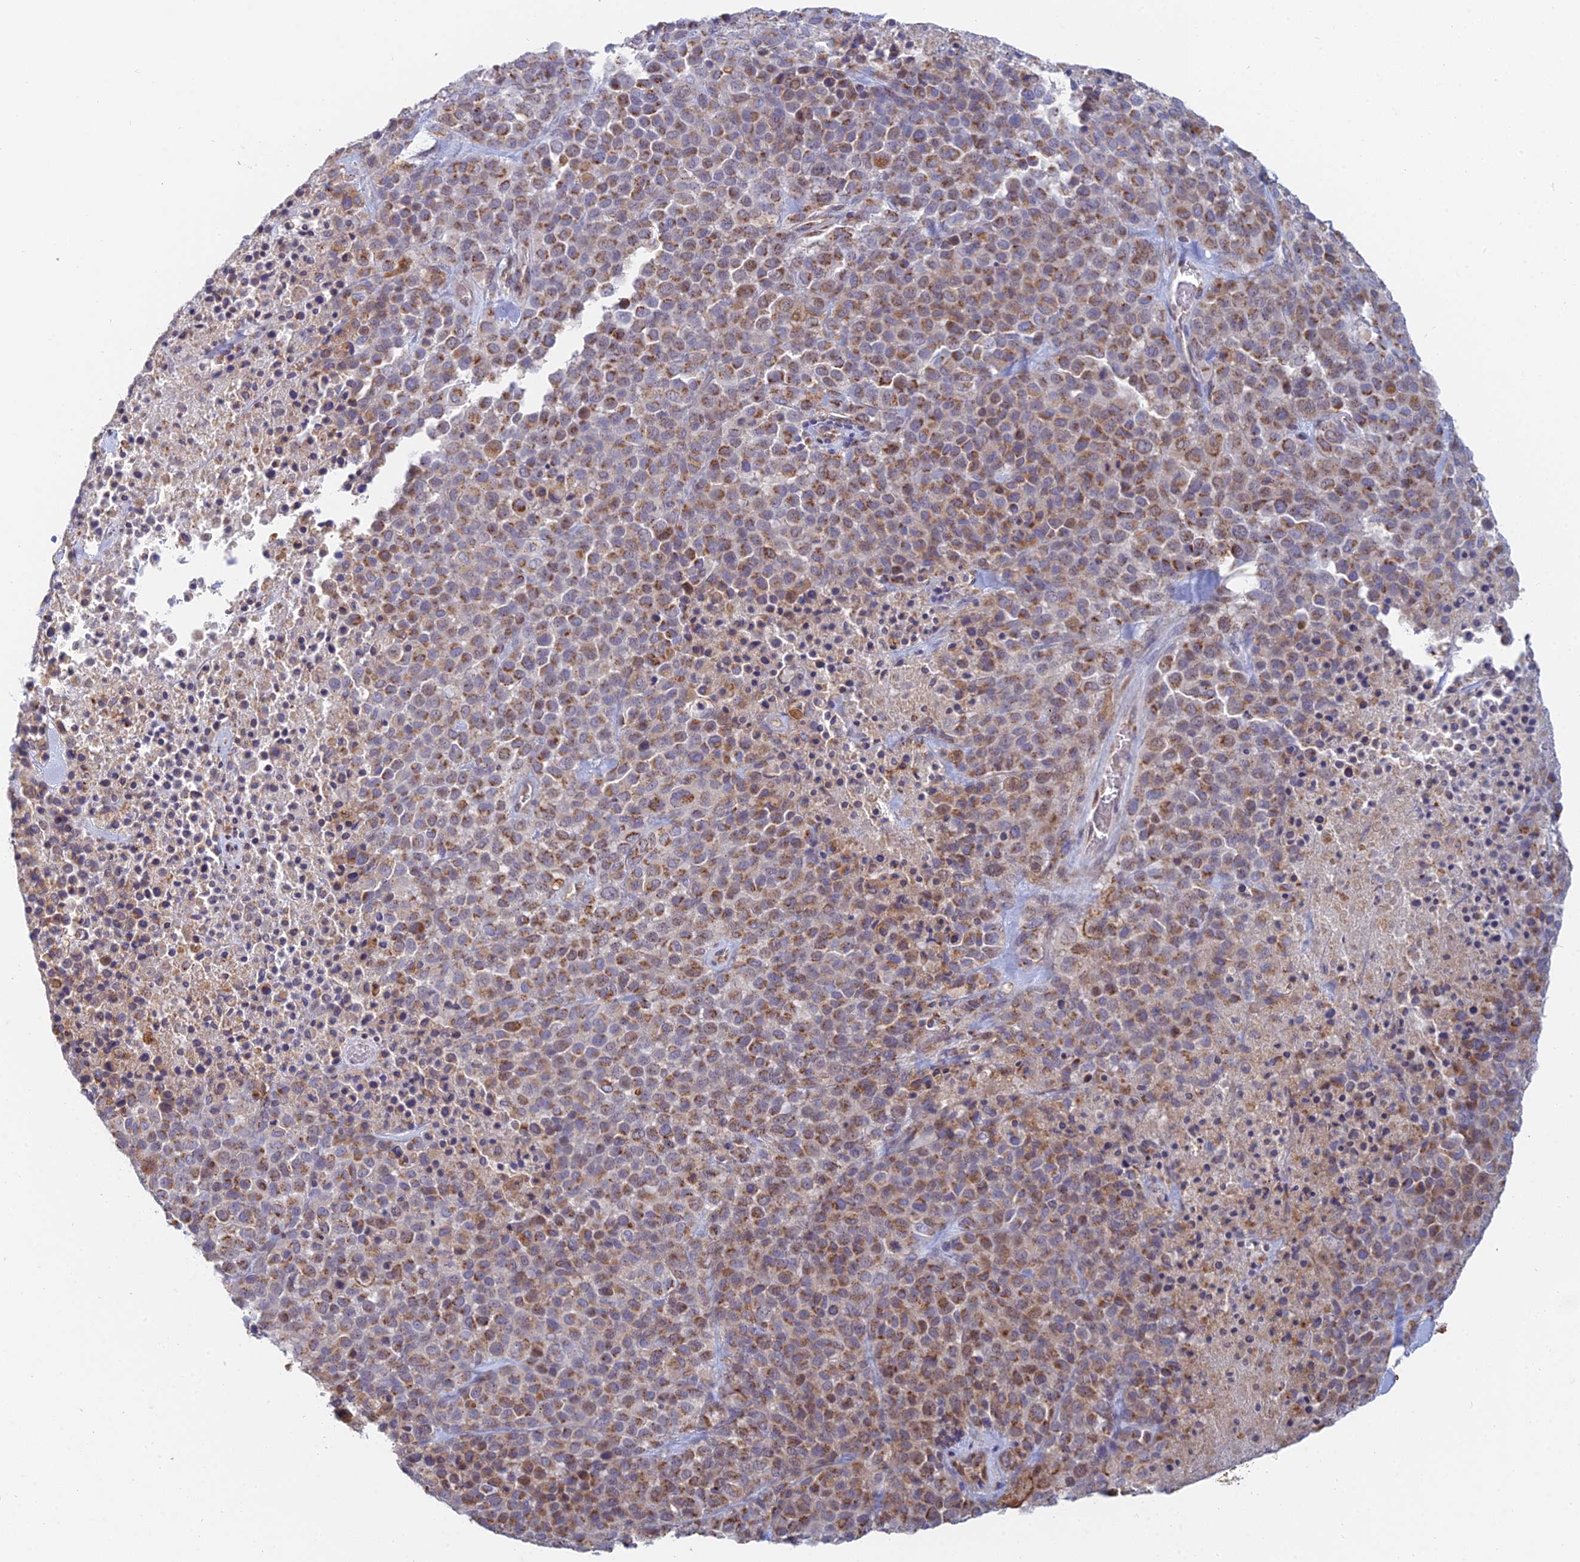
{"staining": {"intensity": "moderate", "quantity": ">75%", "location": "cytoplasmic/membranous"}, "tissue": "melanoma", "cell_type": "Tumor cells", "image_type": "cancer", "snomed": [{"axis": "morphology", "description": "Malignant melanoma, Metastatic site"}, {"axis": "topography", "description": "Skin"}], "caption": "Immunohistochemistry (IHC) of human melanoma shows medium levels of moderate cytoplasmic/membranous staining in about >75% of tumor cells.", "gene": "HS2ST1", "patient": {"sex": "female", "age": 81}}